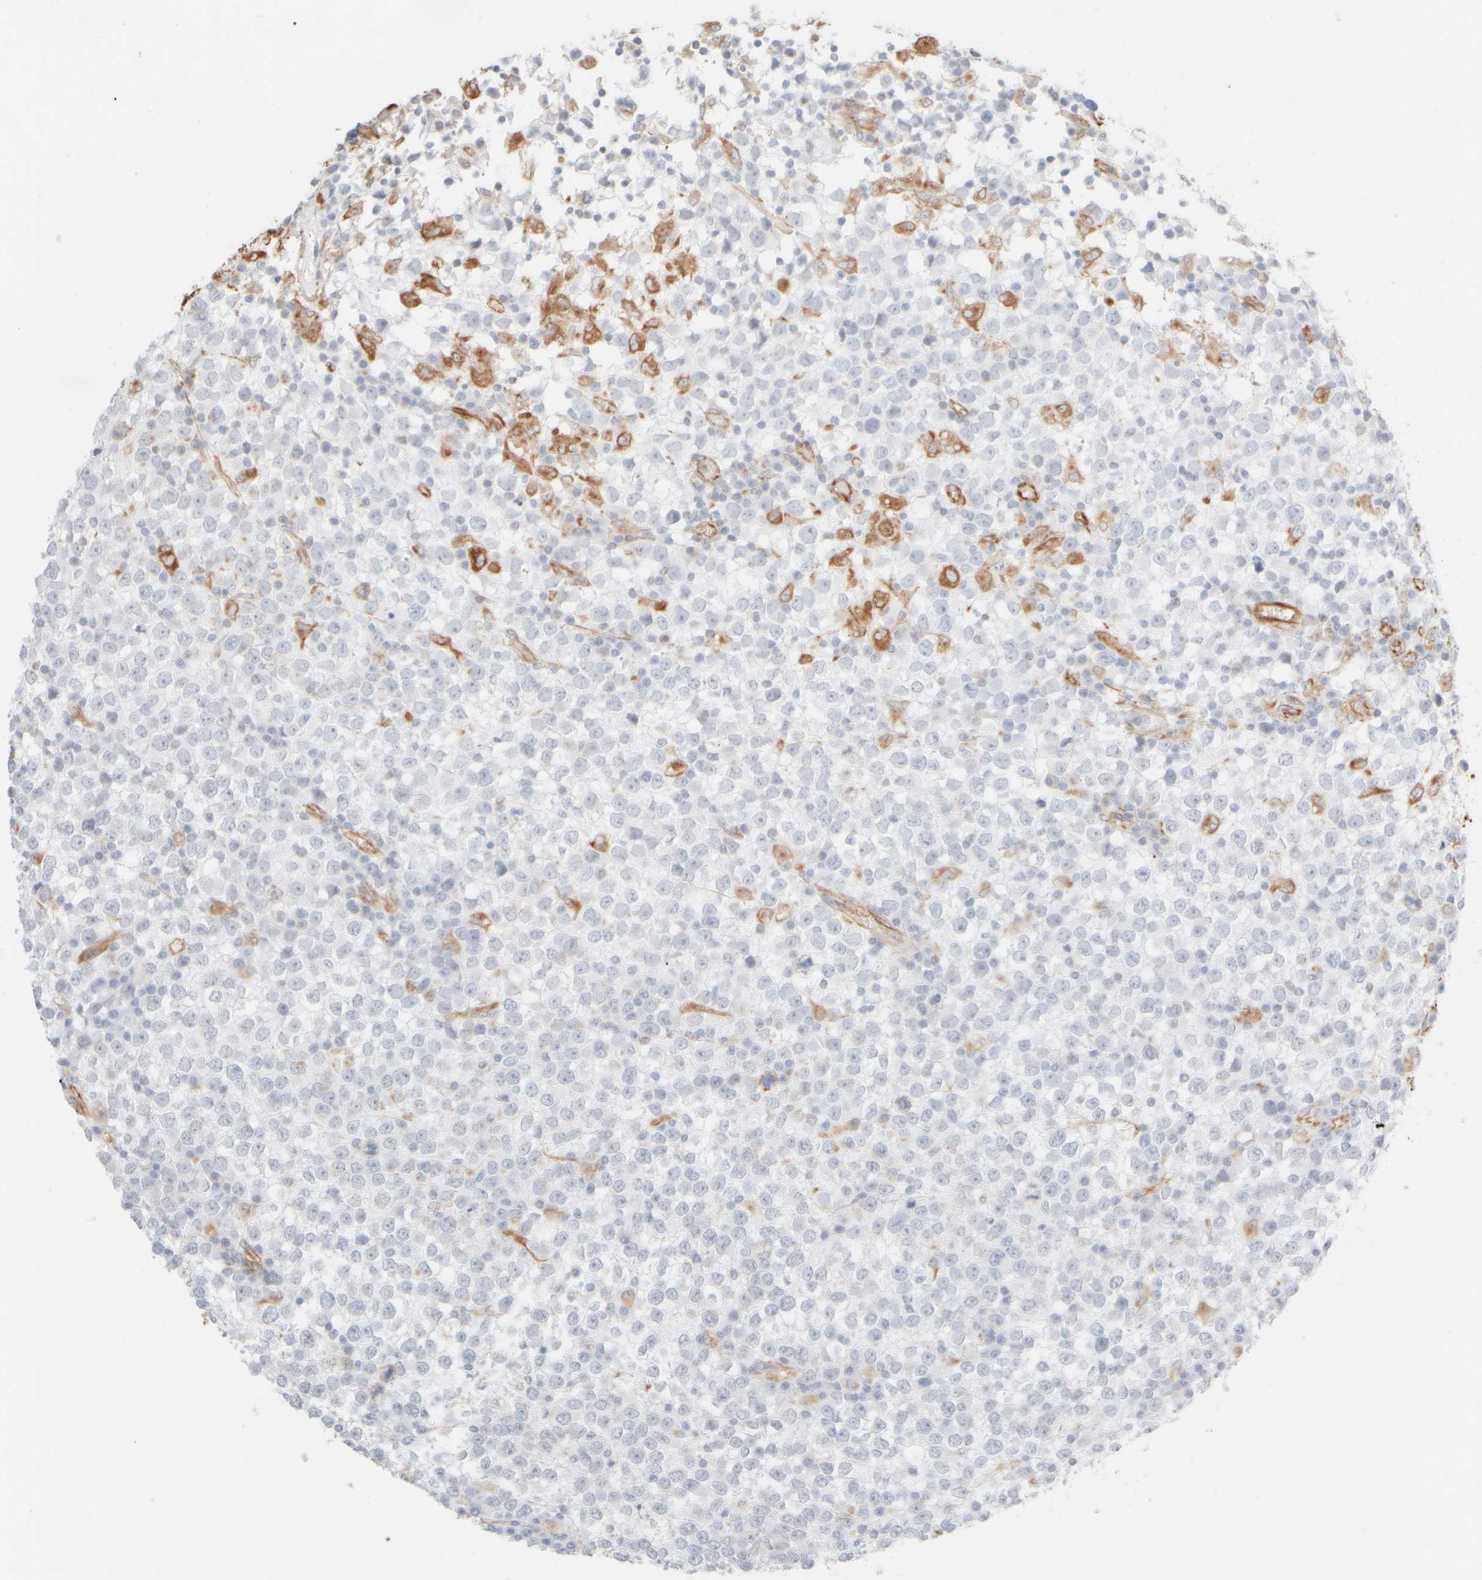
{"staining": {"intensity": "negative", "quantity": "none", "location": "none"}, "tissue": "testis cancer", "cell_type": "Tumor cells", "image_type": "cancer", "snomed": [{"axis": "morphology", "description": "Seminoma, NOS"}, {"axis": "topography", "description": "Testis"}], "caption": "Seminoma (testis) was stained to show a protein in brown. There is no significant positivity in tumor cells.", "gene": "KRT15", "patient": {"sex": "male", "age": 65}}